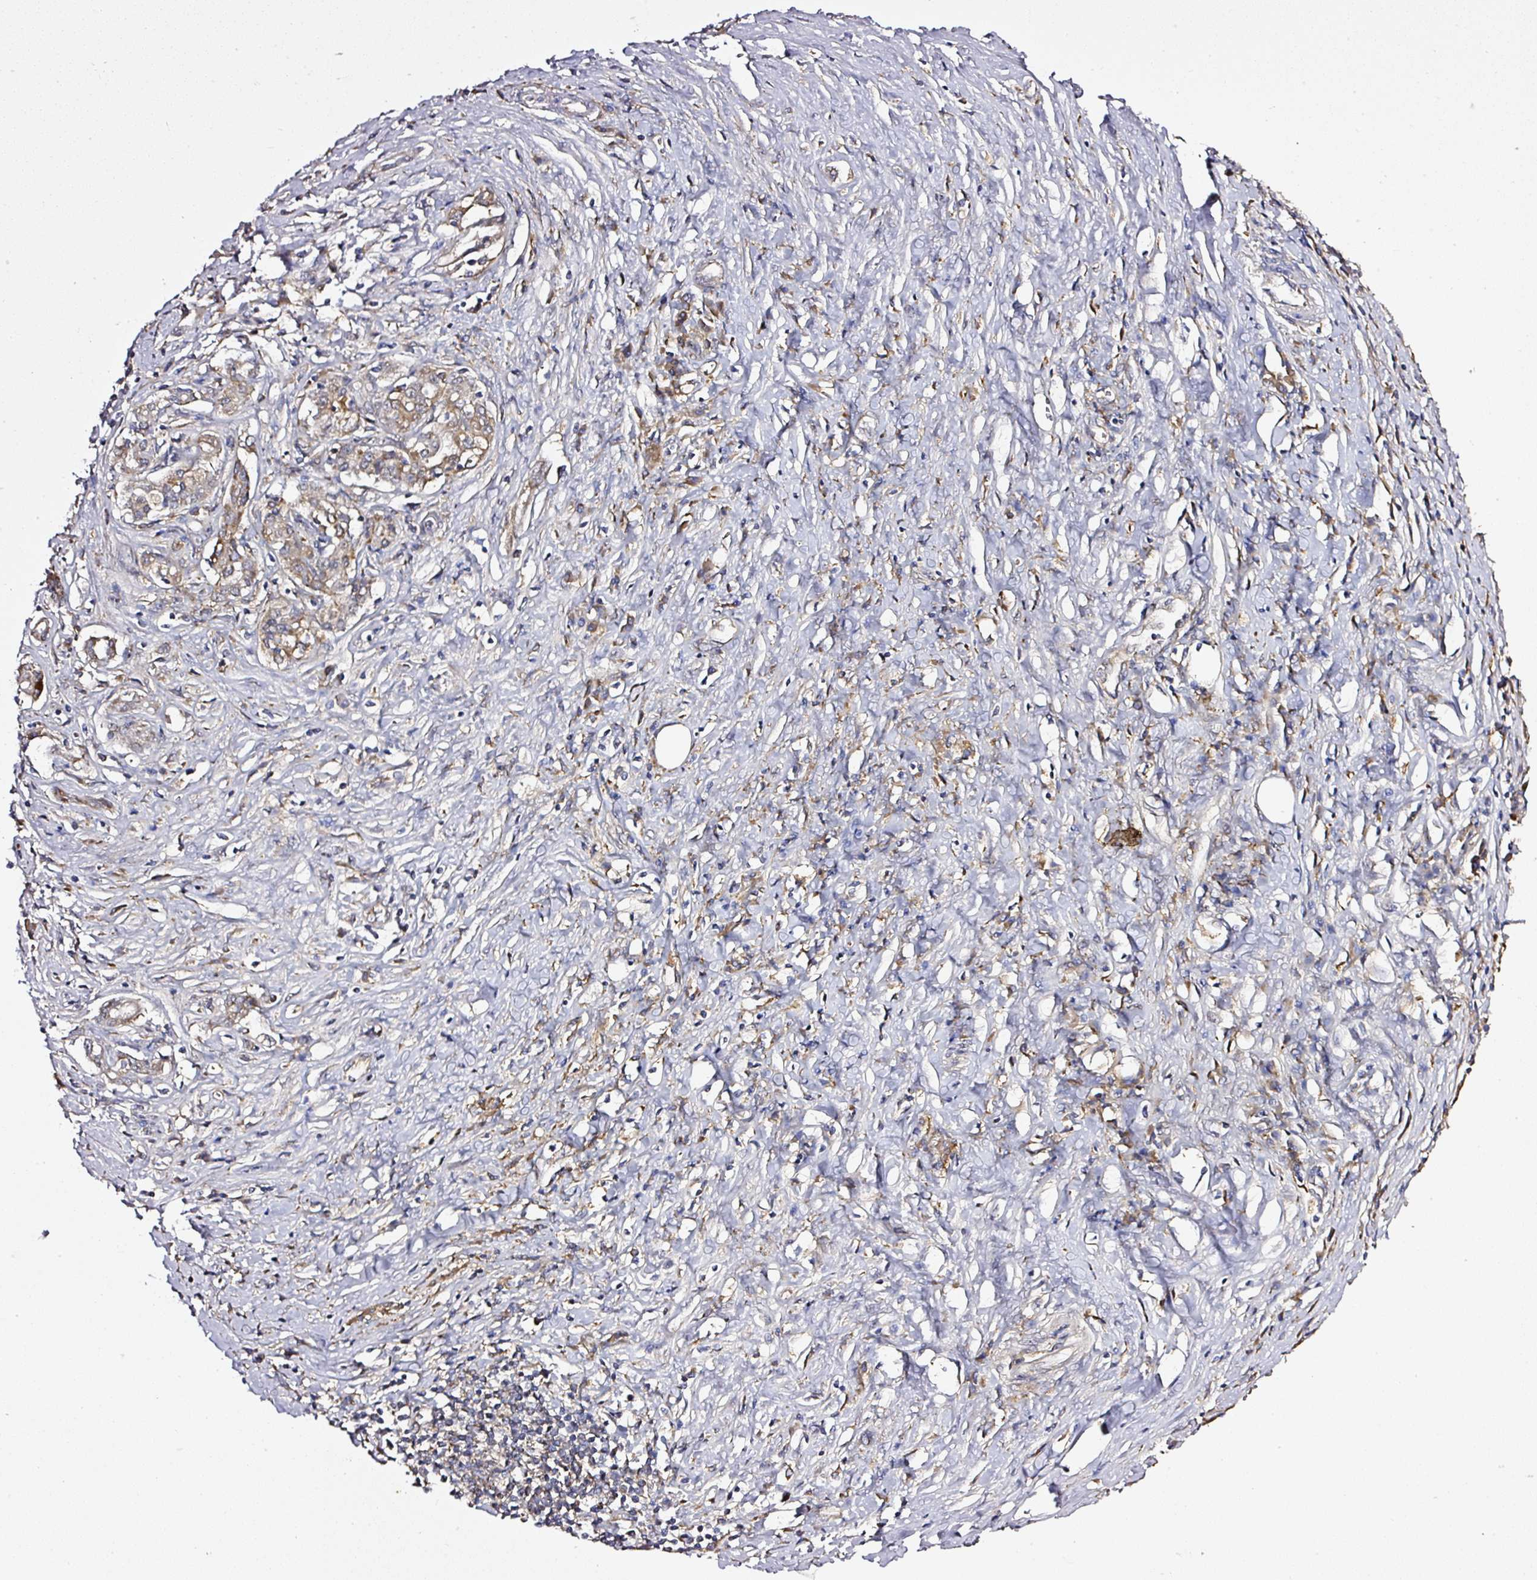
{"staining": {"intensity": "moderate", "quantity": ">75%", "location": "cytoplasmic/membranous"}, "tissue": "pancreatic cancer", "cell_type": "Tumor cells", "image_type": "cancer", "snomed": [{"axis": "morphology", "description": "Adenocarcinoma, NOS"}, {"axis": "topography", "description": "Pancreas"}], "caption": "An immunohistochemistry photomicrograph of neoplastic tissue is shown. Protein staining in brown highlights moderate cytoplasmic/membranous positivity in pancreatic cancer (adenocarcinoma) within tumor cells. (brown staining indicates protein expression, while blue staining denotes nuclei).", "gene": "ZNF513", "patient": {"sex": "male", "age": 63}}